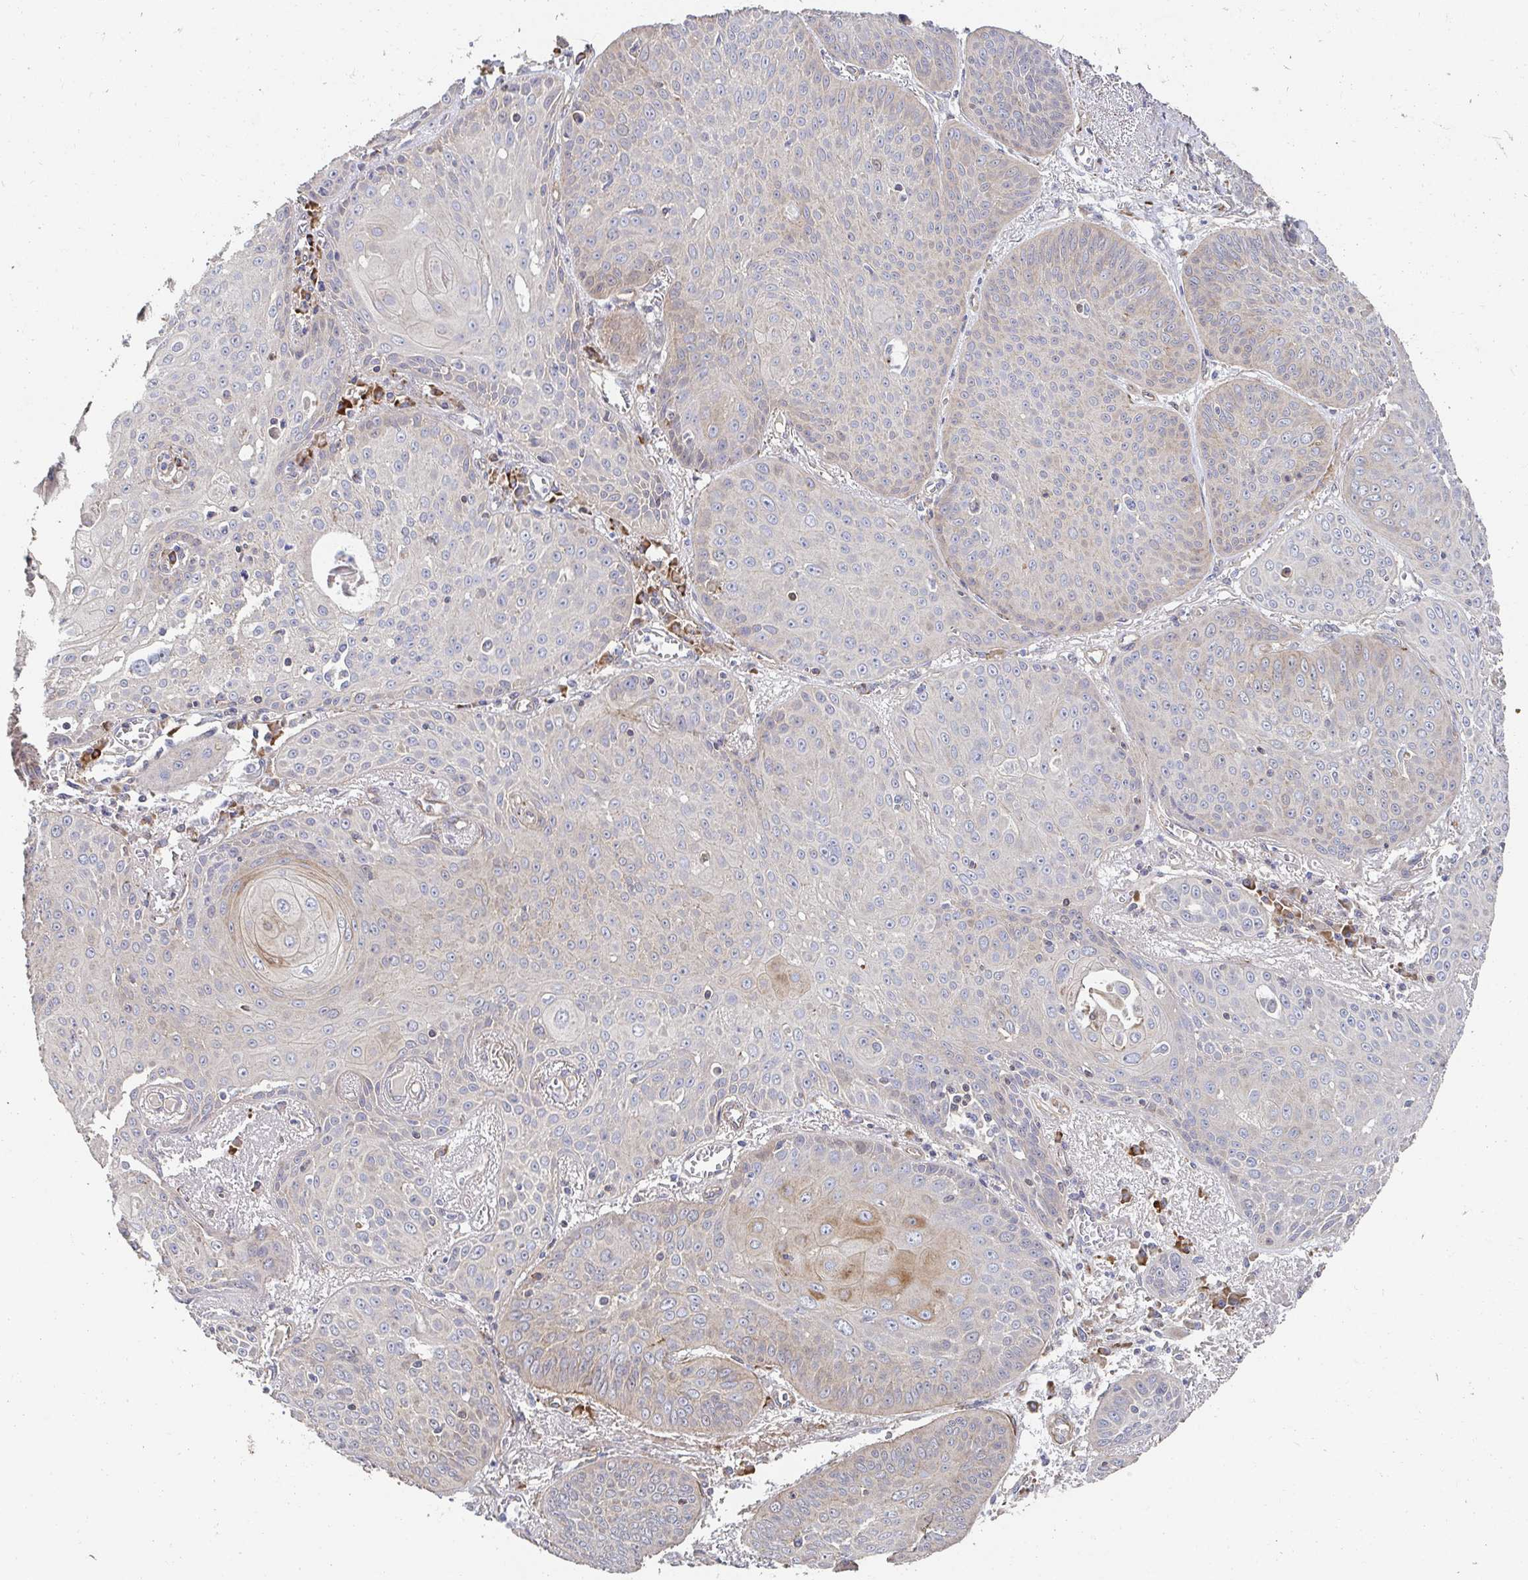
{"staining": {"intensity": "moderate", "quantity": "<25%", "location": "cytoplasmic/membranous"}, "tissue": "lung cancer", "cell_type": "Tumor cells", "image_type": "cancer", "snomed": [{"axis": "morphology", "description": "Squamous cell carcinoma, NOS"}, {"axis": "topography", "description": "Lung"}], "caption": "A high-resolution photomicrograph shows immunohistochemistry staining of lung cancer (squamous cell carcinoma), which shows moderate cytoplasmic/membranous expression in about <25% of tumor cells.", "gene": "APBB1", "patient": {"sex": "male", "age": 74}}